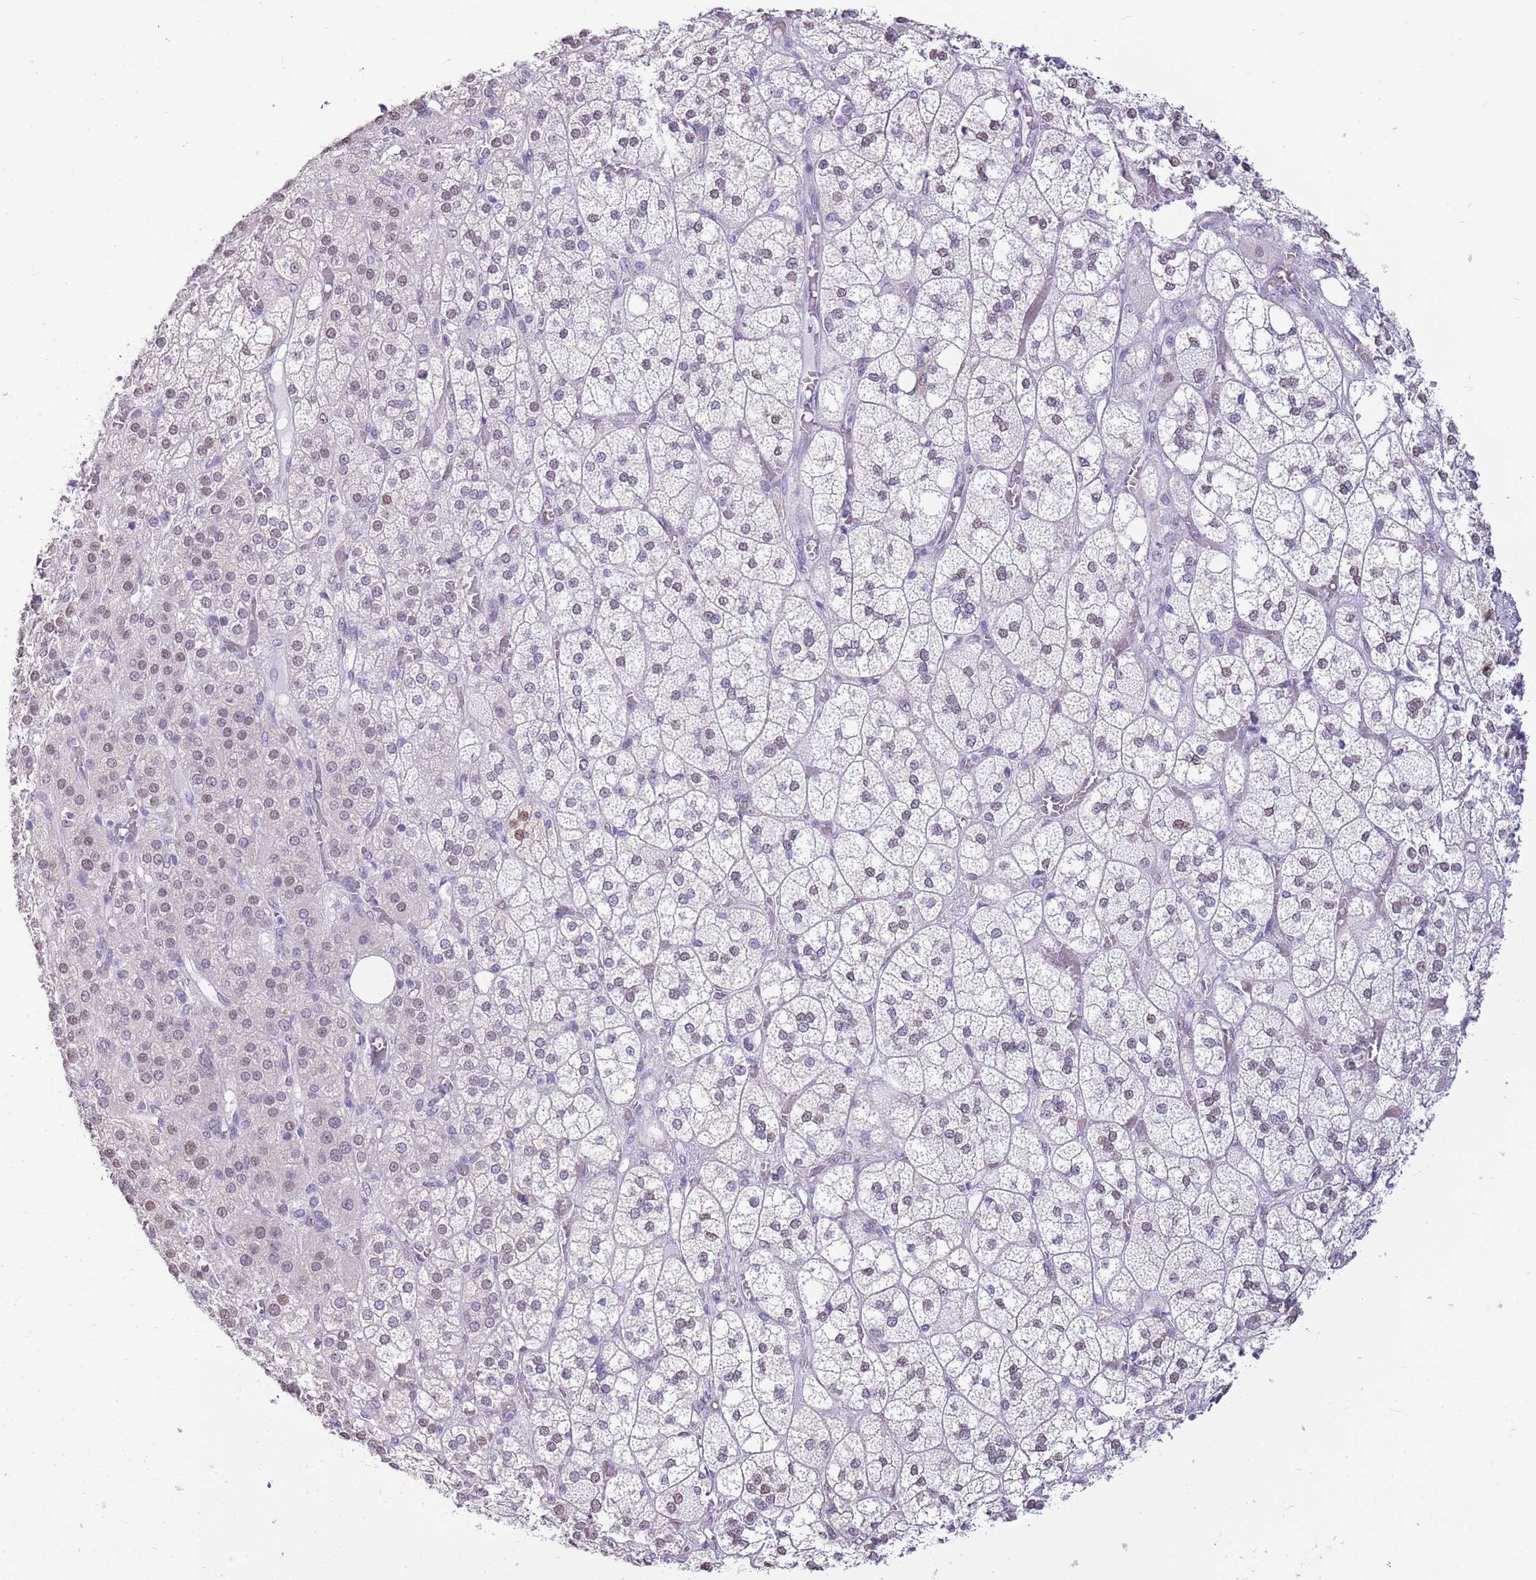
{"staining": {"intensity": "moderate", "quantity": "<25%", "location": "nuclear"}, "tissue": "adrenal gland", "cell_type": "Glandular cells", "image_type": "normal", "snomed": [{"axis": "morphology", "description": "Normal tissue, NOS"}, {"axis": "topography", "description": "Adrenal gland"}], "caption": "A low amount of moderate nuclear expression is identified in about <25% of glandular cells in unremarkable adrenal gland.", "gene": "PPP1R17", "patient": {"sex": "male", "age": 61}}